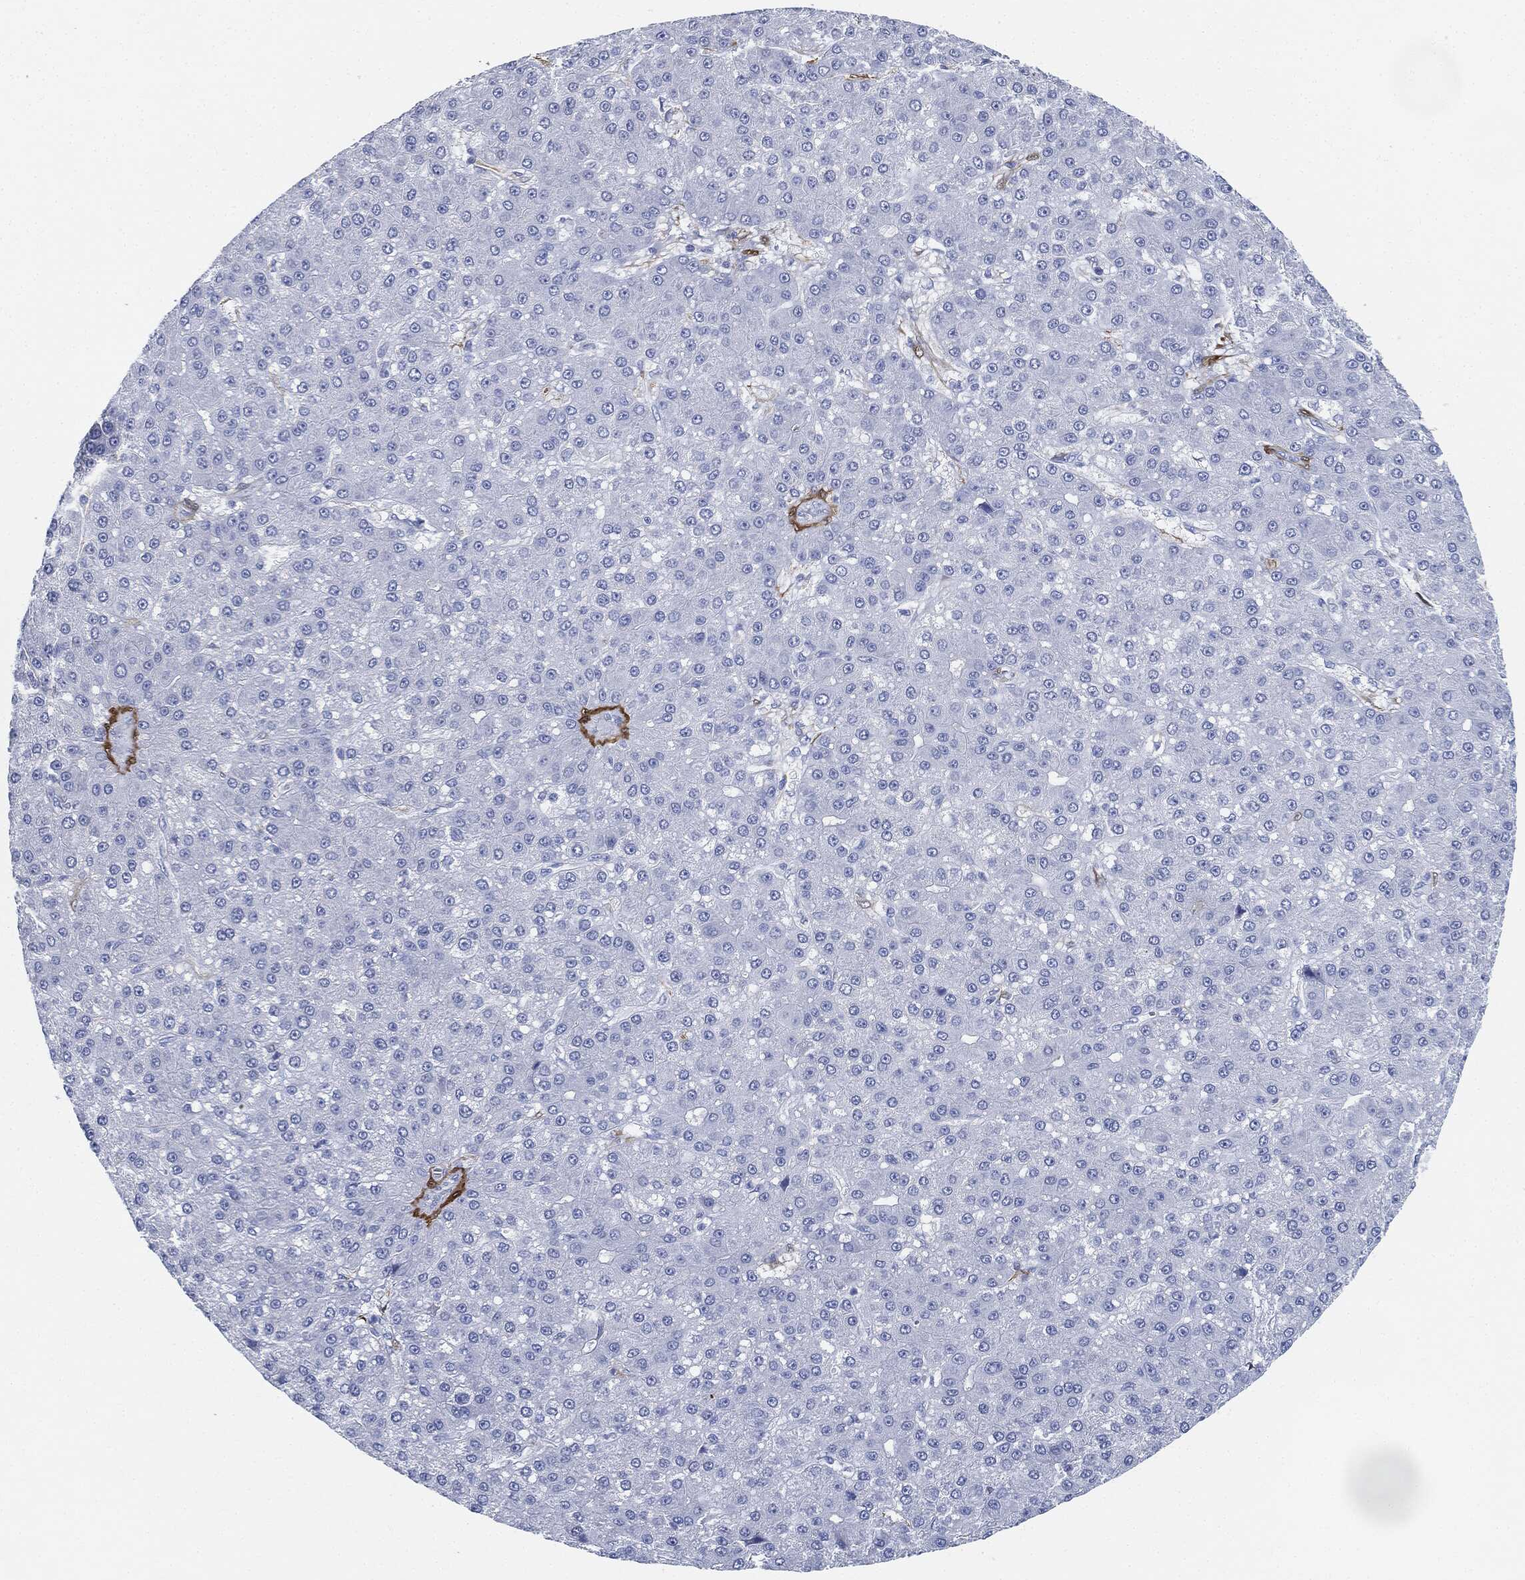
{"staining": {"intensity": "negative", "quantity": "none", "location": "none"}, "tissue": "liver cancer", "cell_type": "Tumor cells", "image_type": "cancer", "snomed": [{"axis": "morphology", "description": "Carcinoma, Hepatocellular, NOS"}, {"axis": "topography", "description": "Liver"}], "caption": "Liver hepatocellular carcinoma was stained to show a protein in brown. There is no significant staining in tumor cells.", "gene": "TAGLN", "patient": {"sex": "male", "age": 67}}